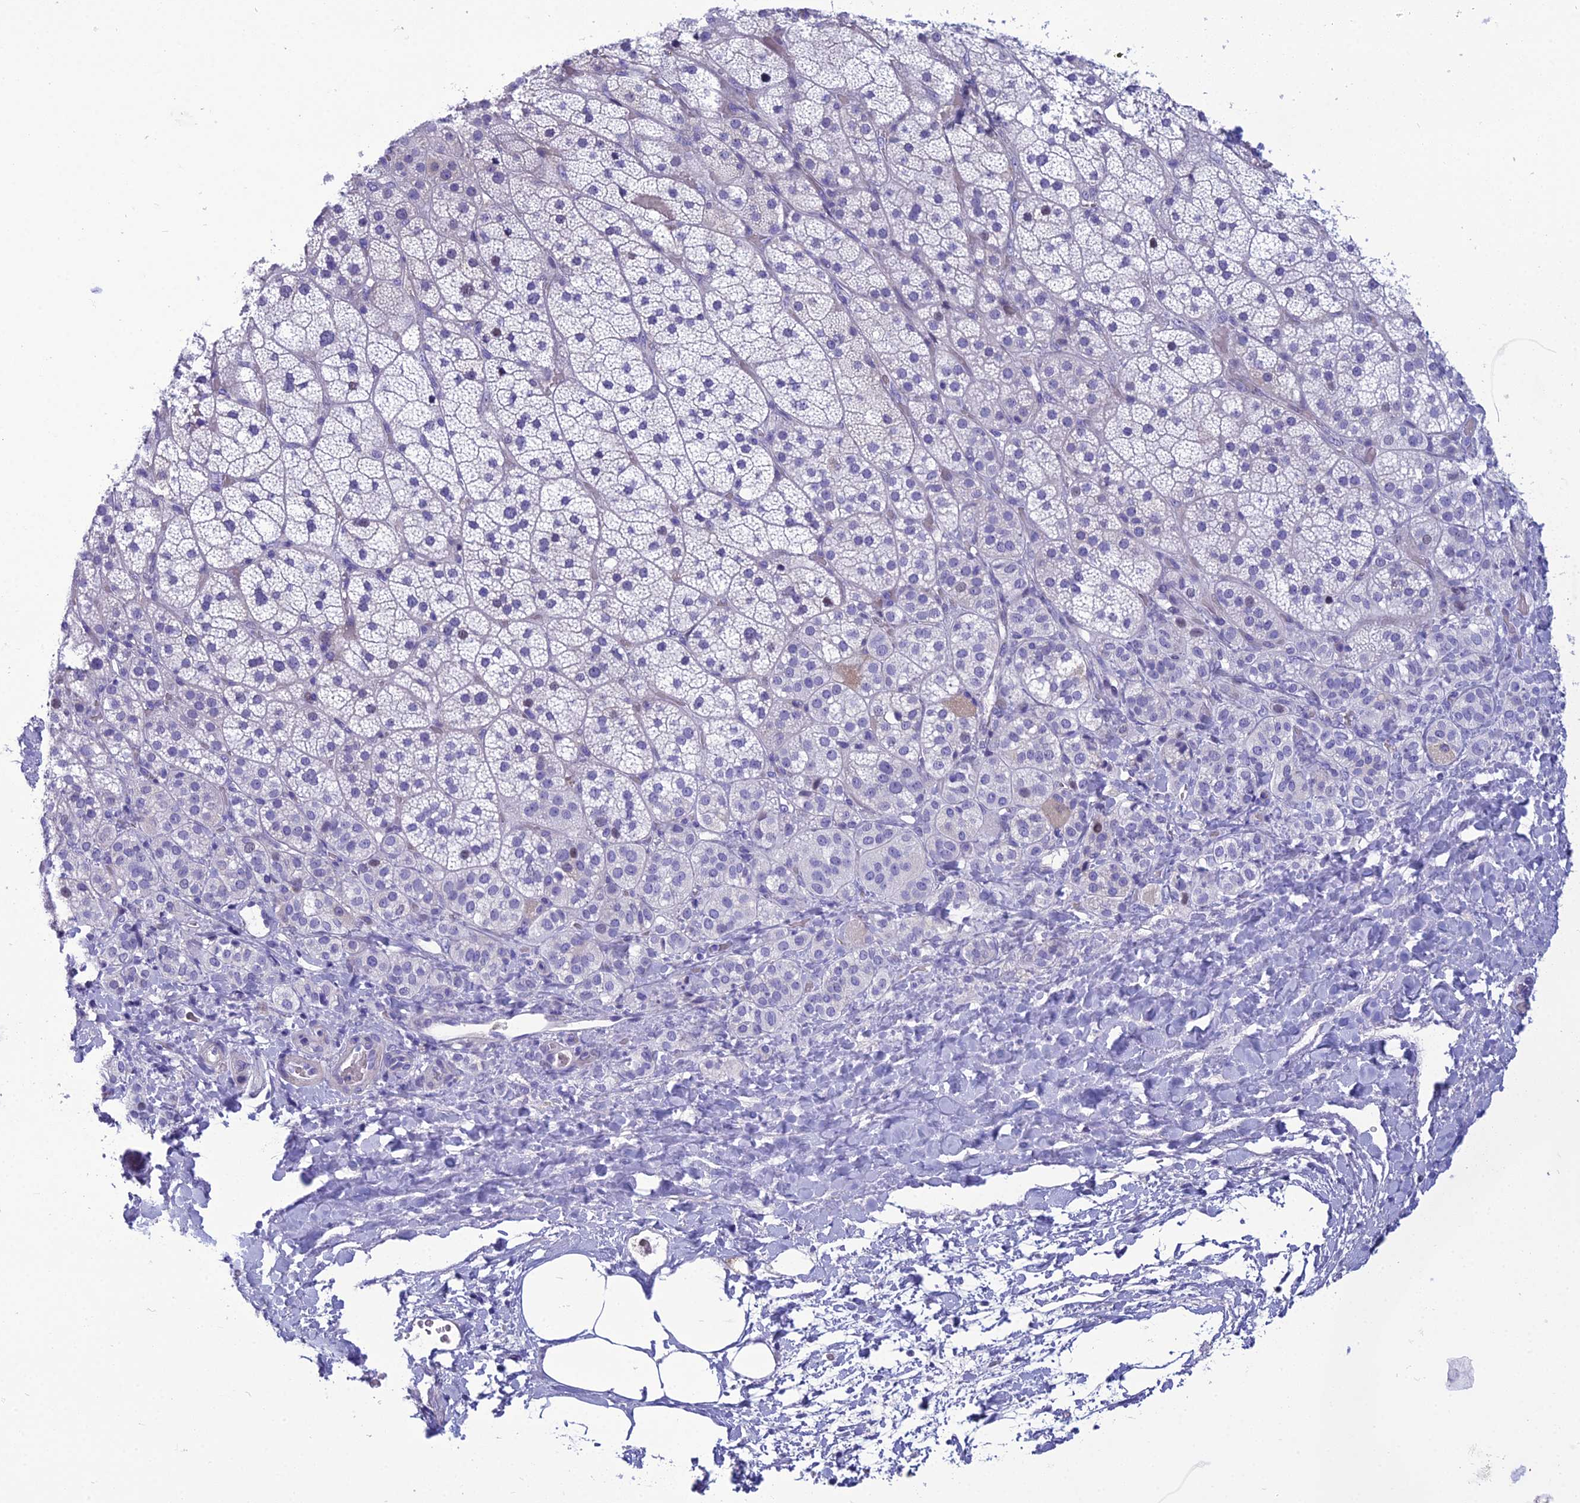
{"staining": {"intensity": "weak", "quantity": "<25%", "location": "nuclear"}, "tissue": "adrenal gland", "cell_type": "Glandular cells", "image_type": "normal", "snomed": [{"axis": "morphology", "description": "Normal tissue, NOS"}, {"axis": "topography", "description": "Adrenal gland"}], "caption": "This histopathology image is of benign adrenal gland stained with immunohistochemistry to label a protein in brown with the nuclei are counter-stained blue. There is no expression in glandular cells.", "gene": "CRB2", "patient": {"sex": "male", "age": 57}}